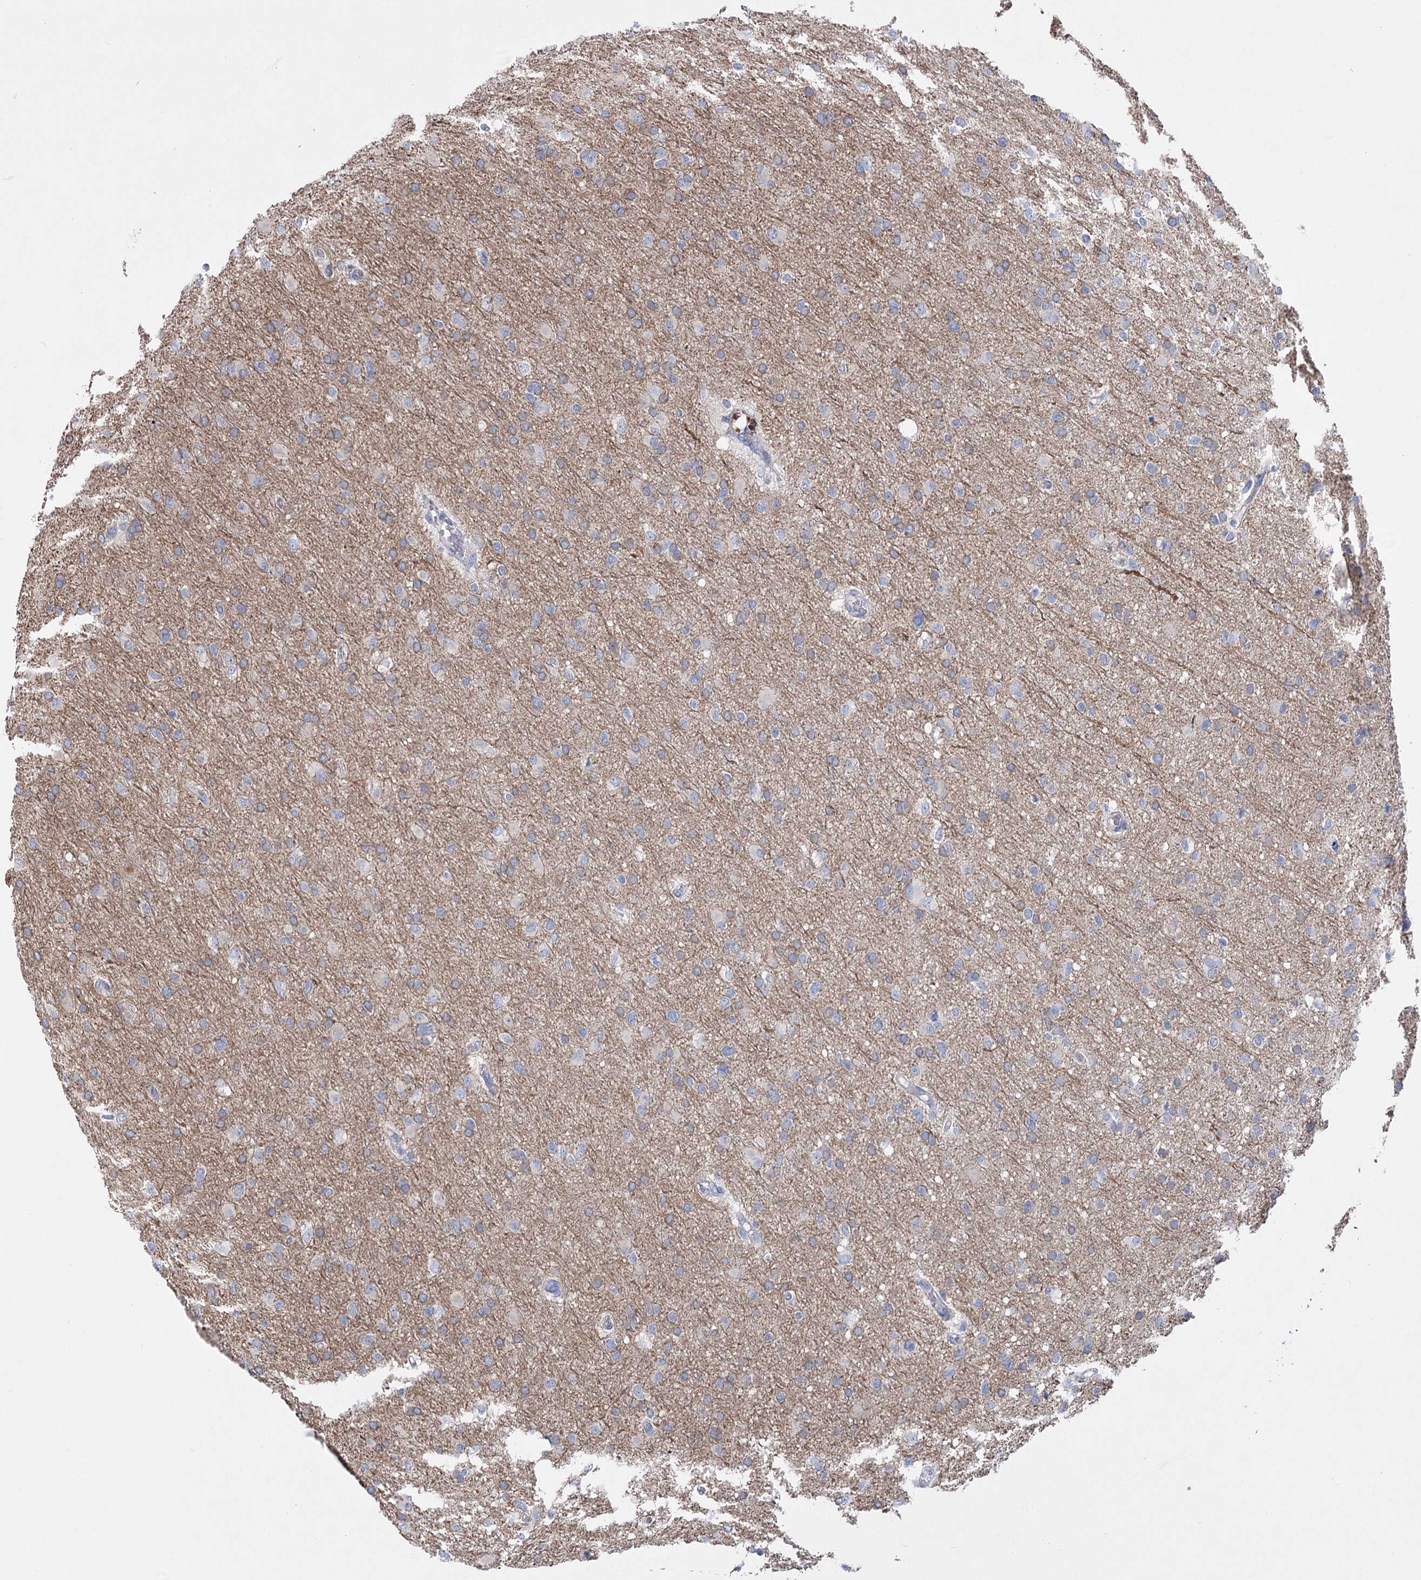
{"staining": {"intensity": "weak", "quantity": "25%-75%", "location": "cytoplasmic/membranous"}, "tissue": "glioma", "cell_type": "Tumor cells", "image_type": "cancer", "snomed": [{"axis": "morphology", "description": "Glioma, malignant, High grade"}, {"axis": "topography", "description": "Cerebral cortex"}], "caption": "Human high-grade glioma (malignant) stained with a protein marker shows weak staining in tumor cells.", "gene": "LRRC34", "patient": {"sex": "female", "age": 36}}